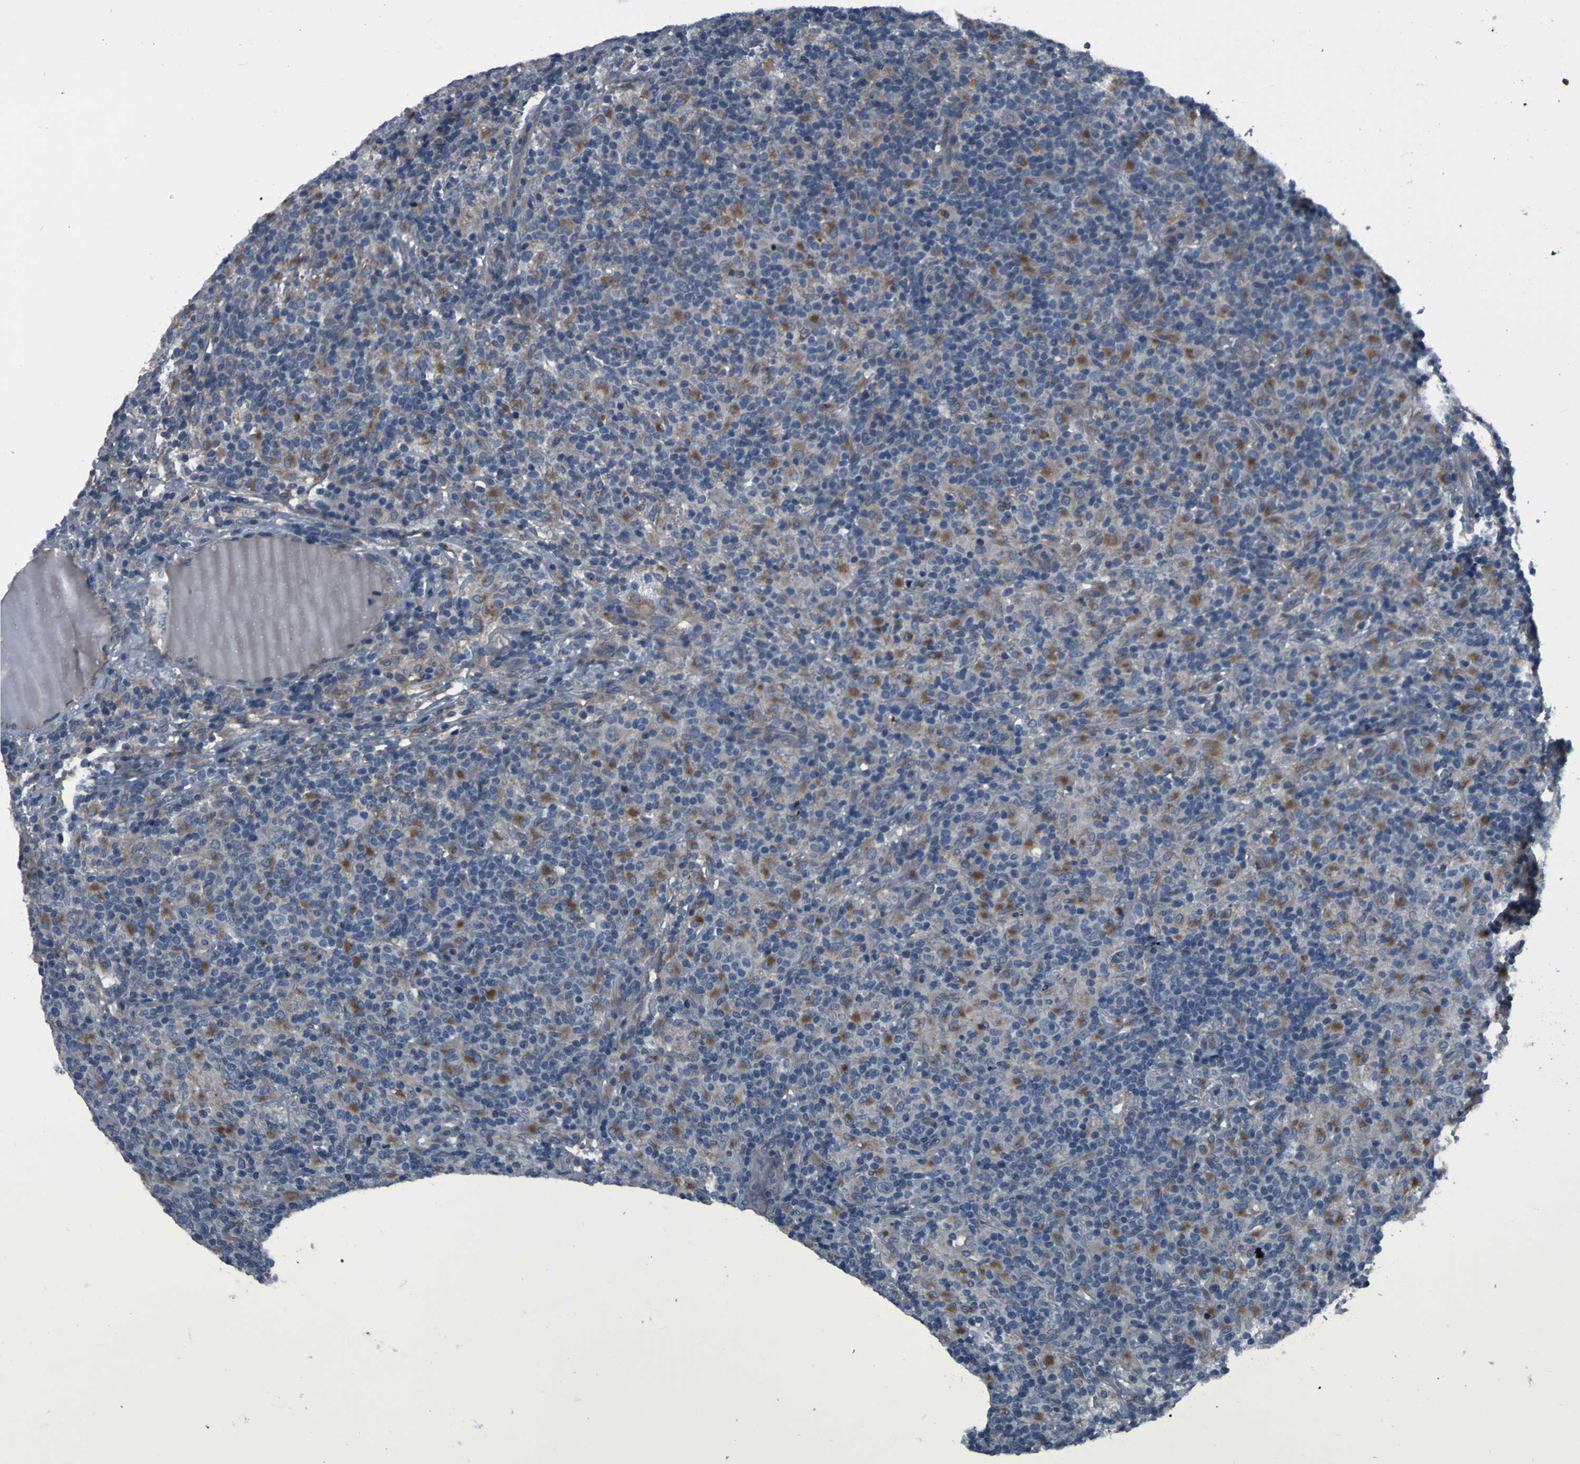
{"staining": {"intensity": "weak", "quantity": "25%-75%", "location": "cytoplasmic/membranous"}, "tissue": "lymphoma", "cell_type": "Tumor cells", "image_type": "cancer", "snomed": [{"axis": "morphology", "description": "Hodgkin's disease, NOS"}, {"axis": "topography", "description": "Lymph node"}], "caption": "Immunohistochemistry (IHC) micrograph of lymphoma stained for a protein (brown), which demonstrates low levels of weak cytoplasmic/membranous staining in approximately 25%-75% of tumor cells.", "gene": "GRAMD1A", "patient": {"sex": "male", "age": 70}}